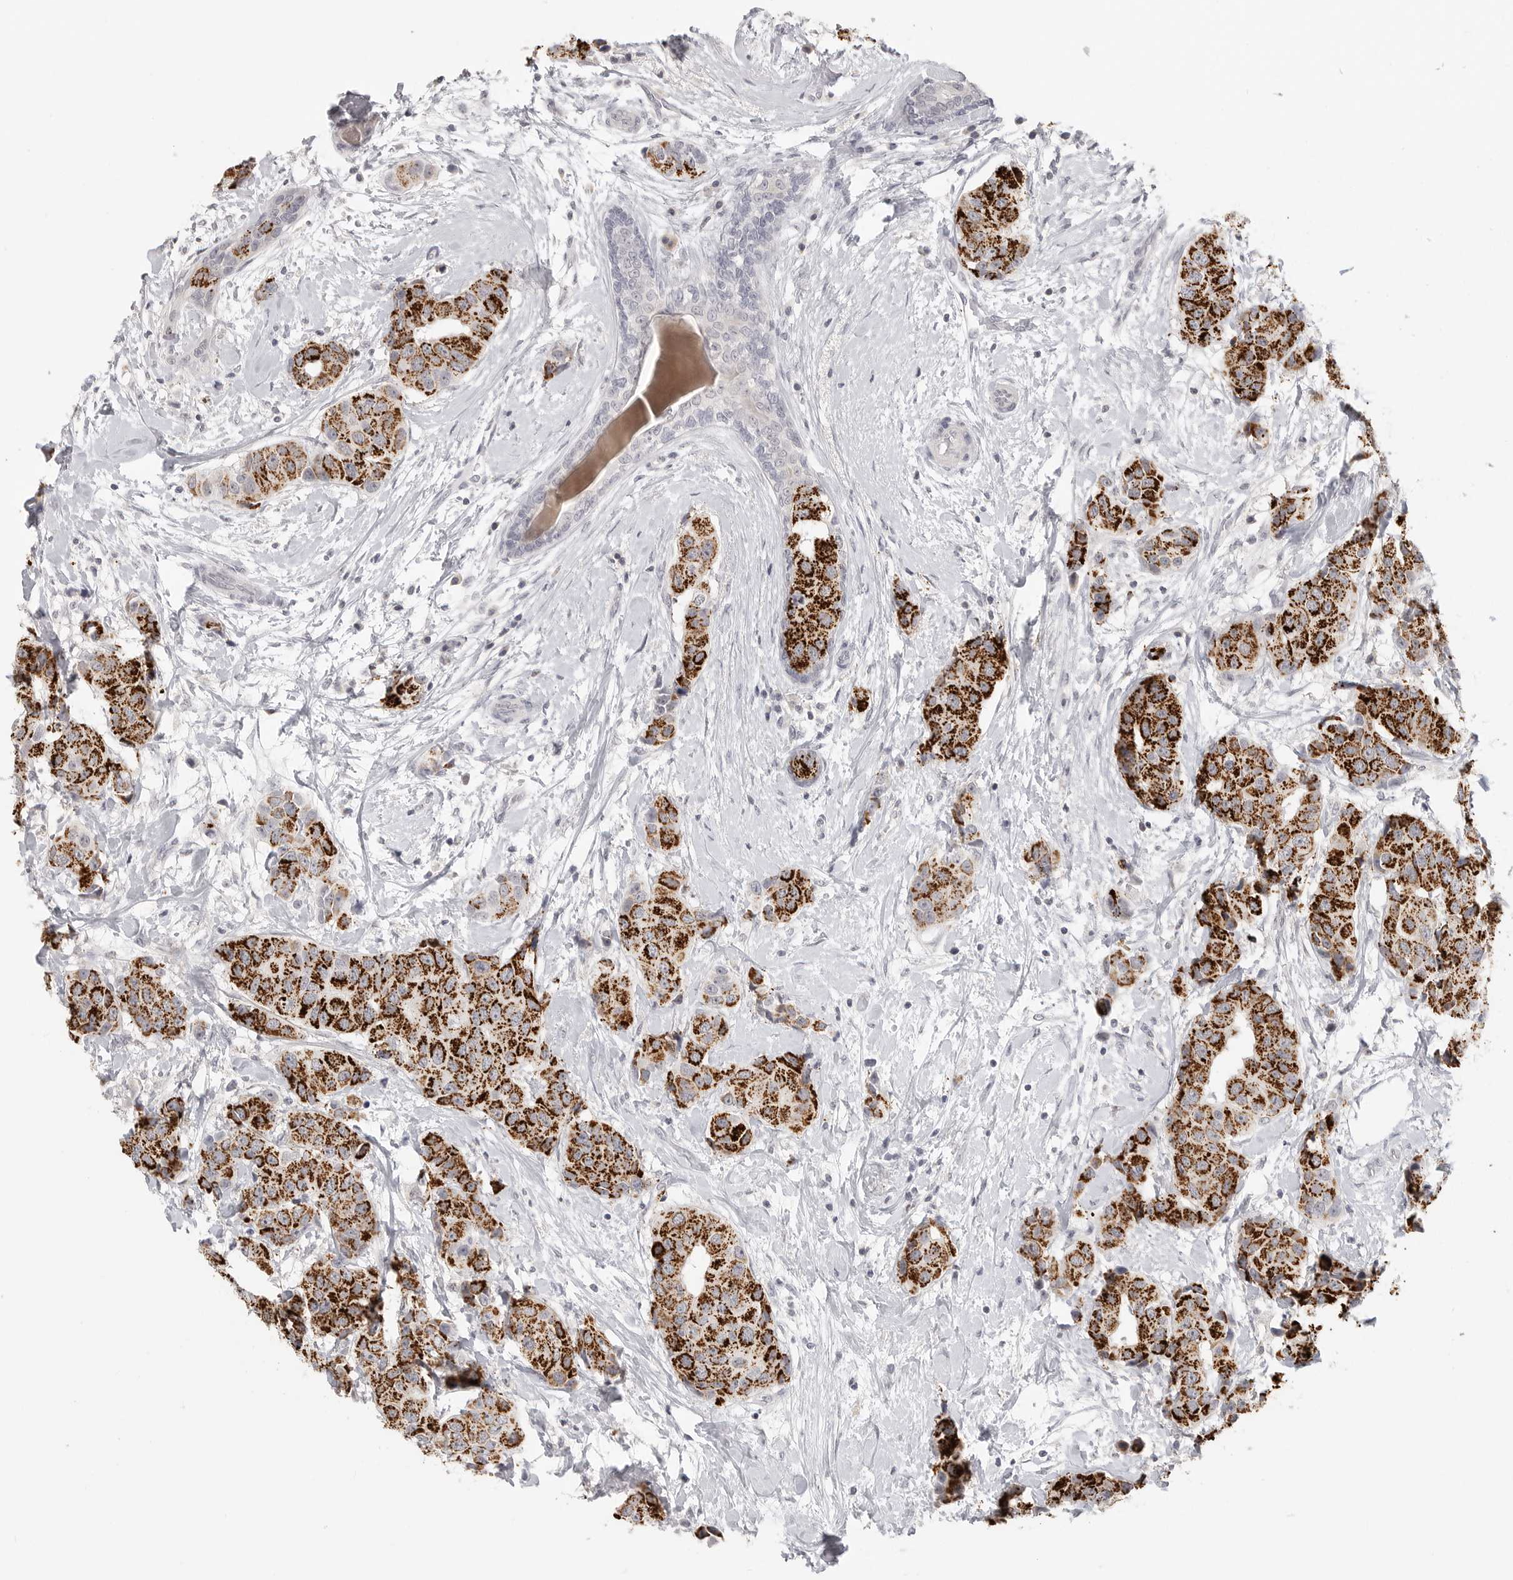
{"staining": {"intensity": "strong", "quantity": ">75%", "location": "cytoplasmic/membranous"}, "tissue": "breast cancer", "cell_type": "Tumor cells", "image_type": "cancer", "snomed": [{"axis": "morphology", "description": "Normal tissue, NOS"}, {"axis": "morphology", "description": "Duct carcinoma"}, {"axis": "topography", "description": "Breast"}], "caption": "Immunohistochemistry staining of breast cancer, which displays high levels of strong cytoplasmic/membranous staining in about >75% of tumor cells indicating strong cytoplasmic/membranous protein positivity. The staining was performed using DAB (brown) for protein detection and nuclei were counterstained in hematoxylin (blue).", "gene": "HMGCS2", "patient": {"sex": "female", "age": 39}}